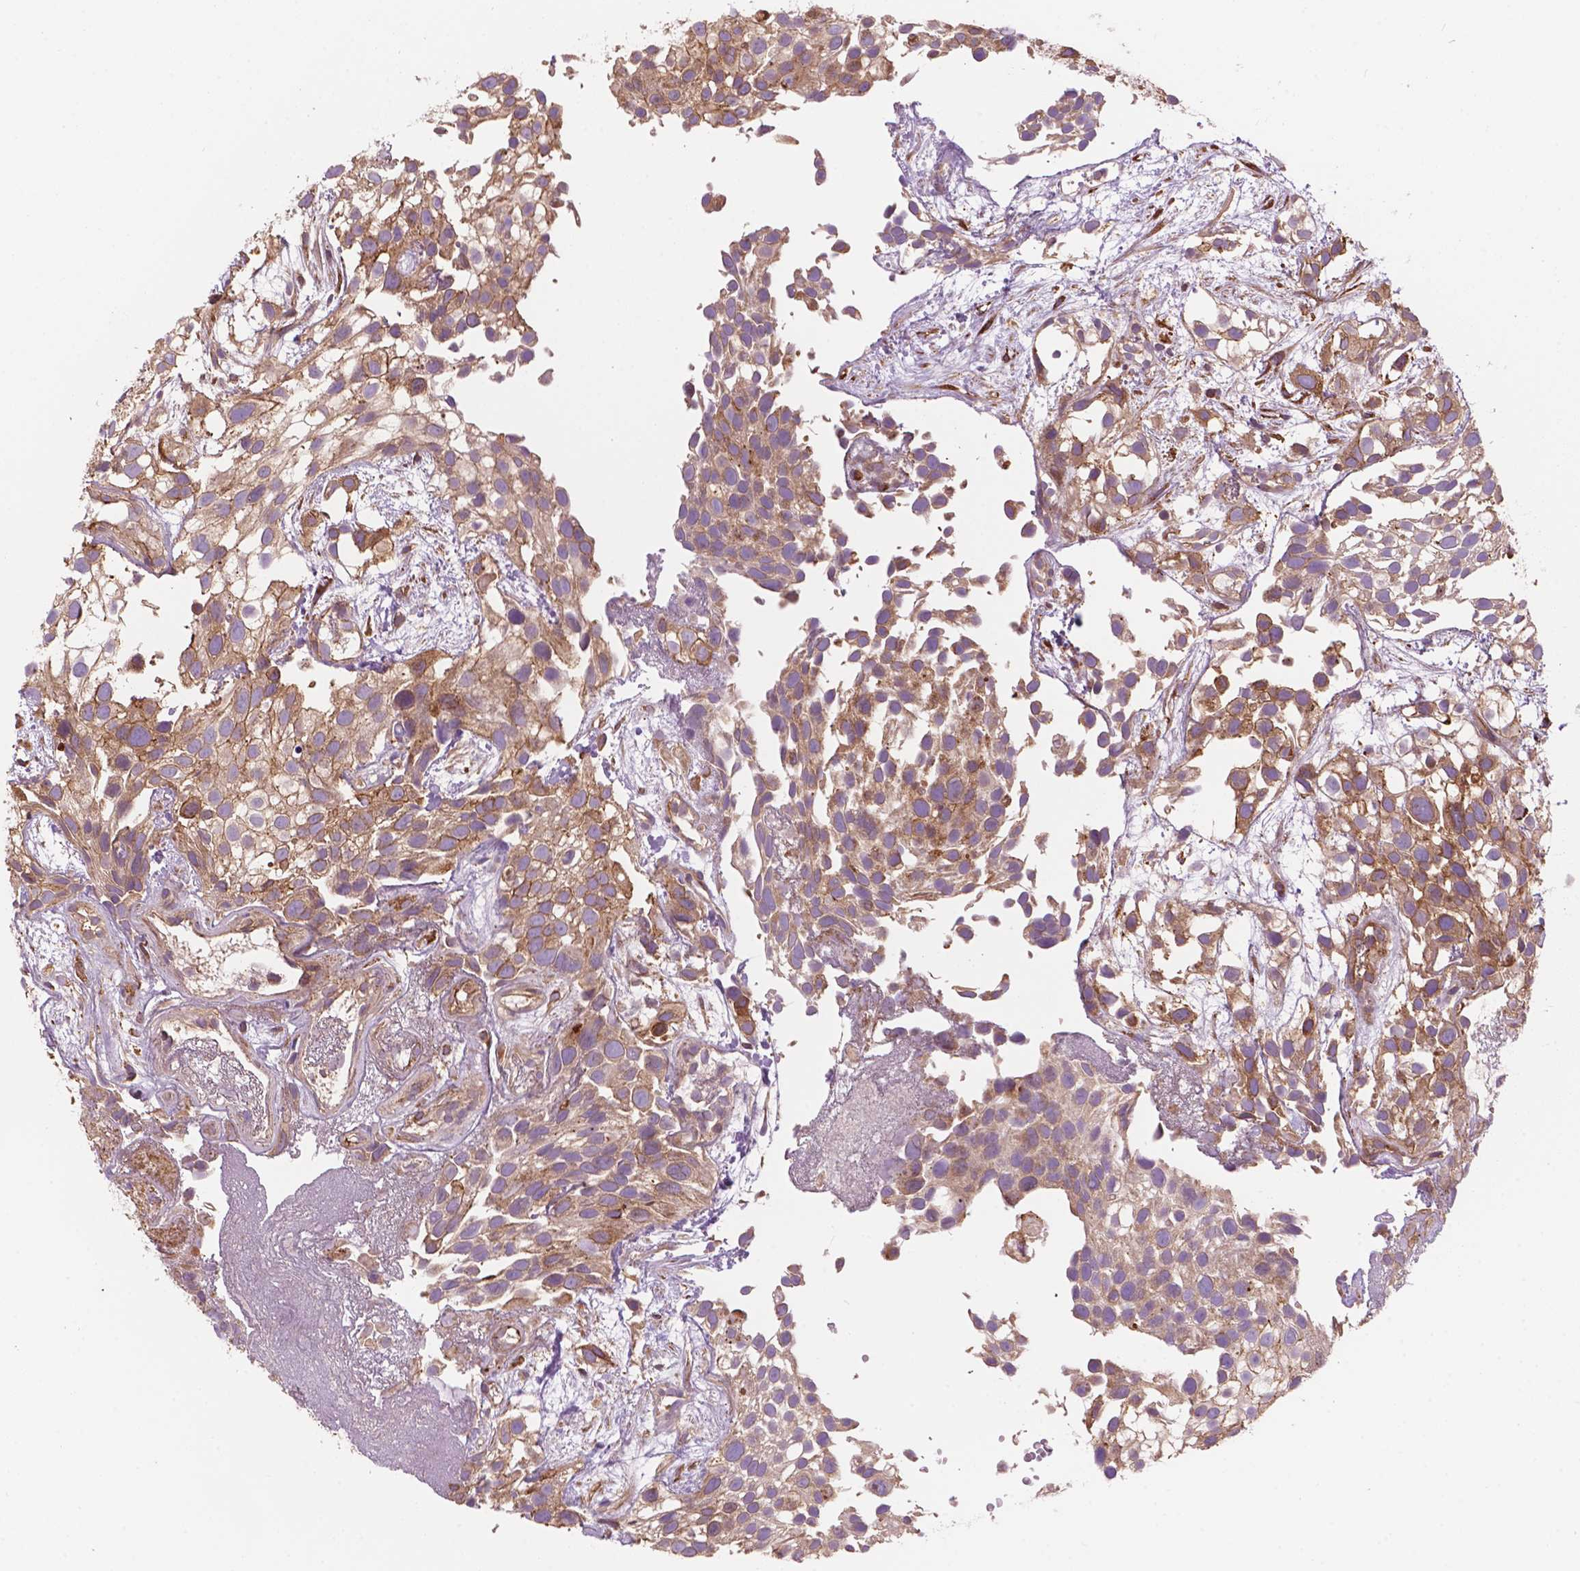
{"staining": {"intensity": "moderate", "quantity": "25%-75%", "location": "cytoplasmic/membranous"}, "tissue": "urothelial cancer", "cell_type": "Tumor cells", "image_type": "cancer", "snomed": [{"axis": "morphology", "description": "Urothelial carcinoma, High grade"}, {"axis": "topography", "description": "Urinary bladder"}], "caption": "High-grade urothelial carcinoma stained with a brown dye reveals moderate cytoplasmic/membranous positive expression in approximately 25%-75% of tumor cells.", "gene": "SURF4", "patient": {"sex": "male", "age": 56}}